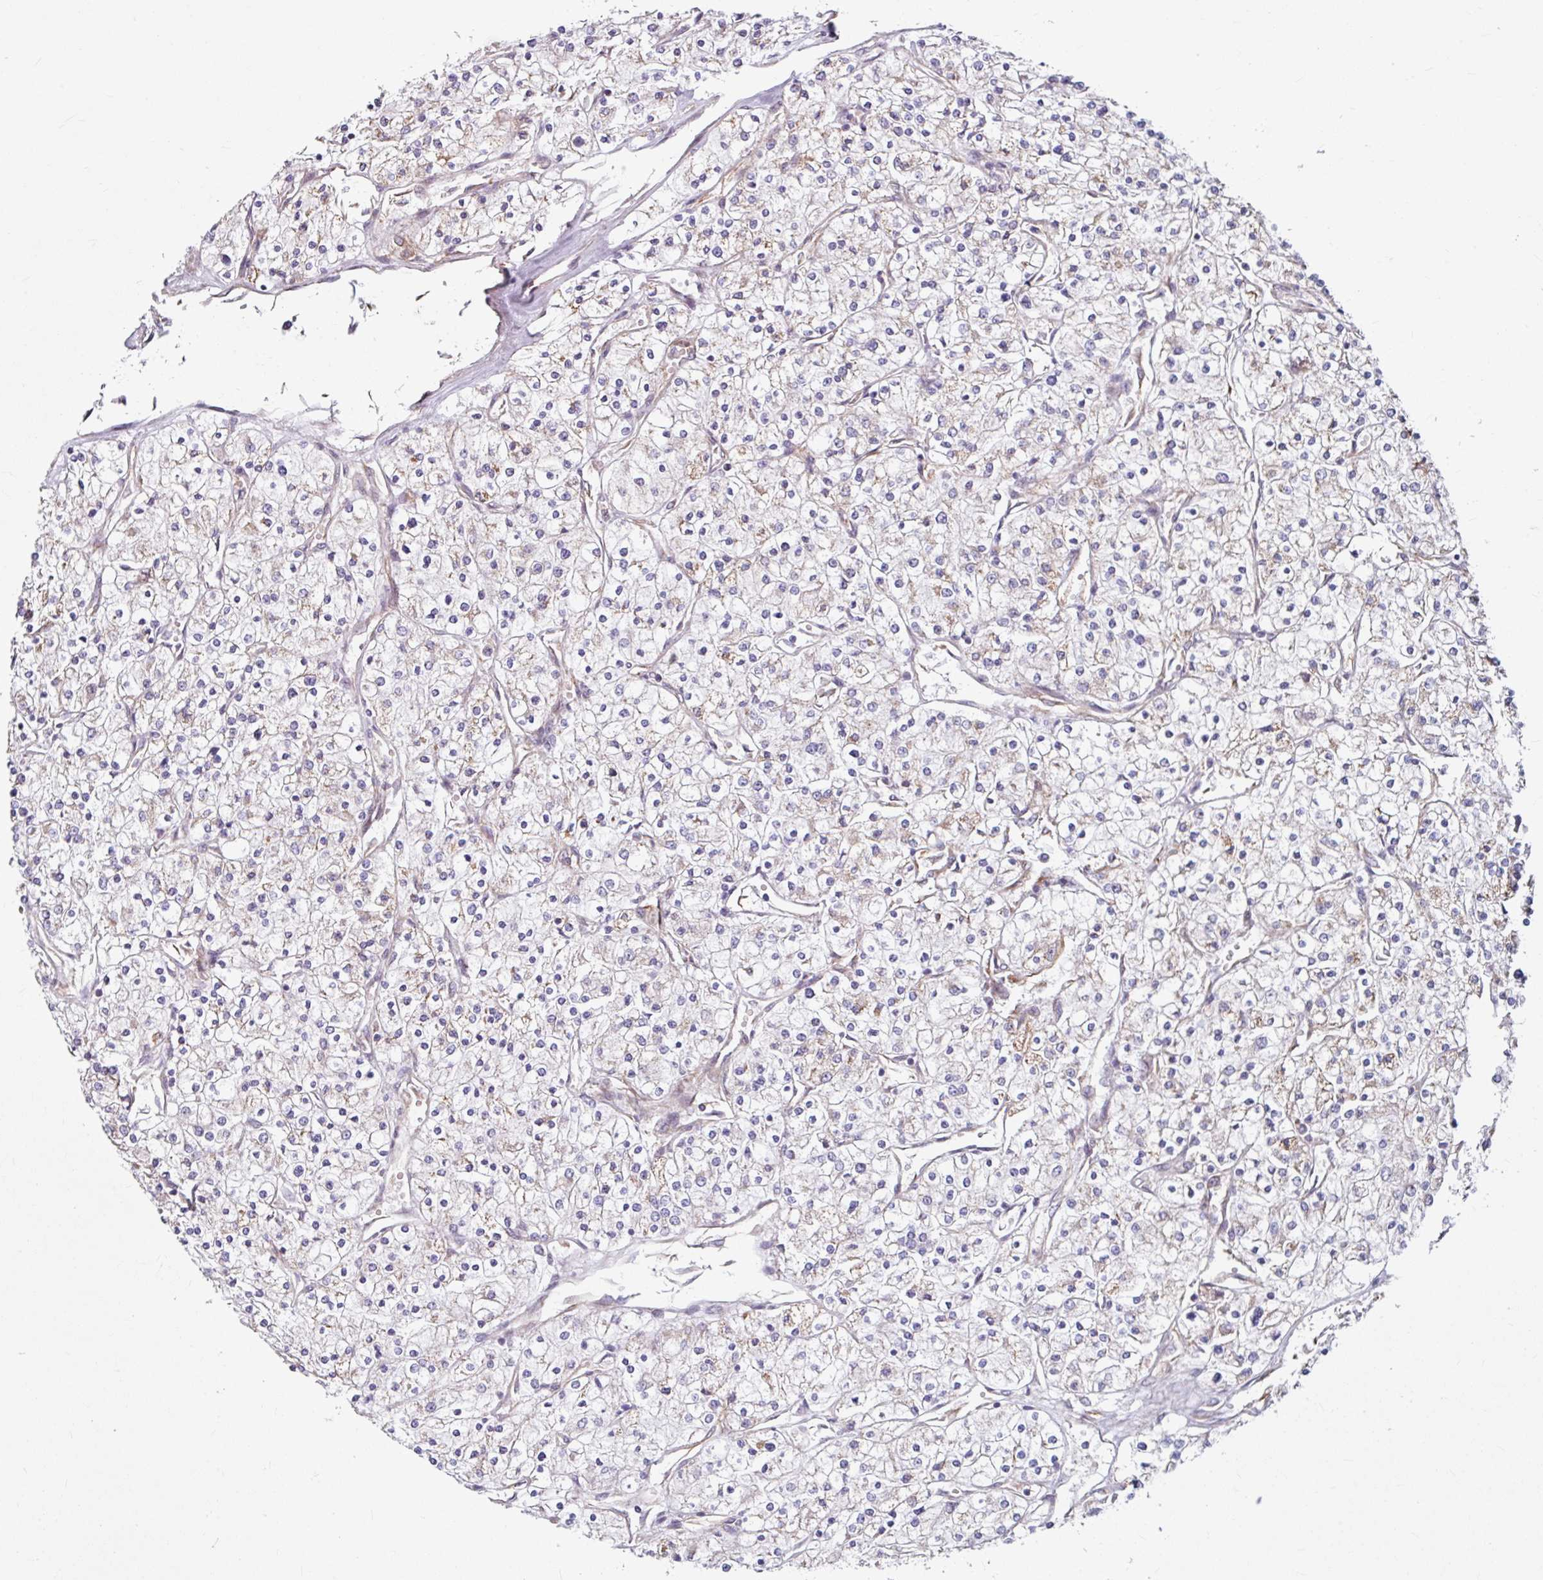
{"staining": {"intensity": "negative", "quantity": "none", "location": "none"}, "tissue": "renal cancer", "cell_type": "Tumor cells", "image_type": "cancer", "snomed": [{"axis": "morphology", "description": "Adenocarcinoma, NOS"}, {"axis": "topography", "description": "Kidney"}], "caption": "This is an immunohistochemistry (IHC) micrograph of renal adenocarcinoma. There is no expression in tumor cells.", "gene": "DAAM2", "patient": {"sex": "male", "age": 80}}